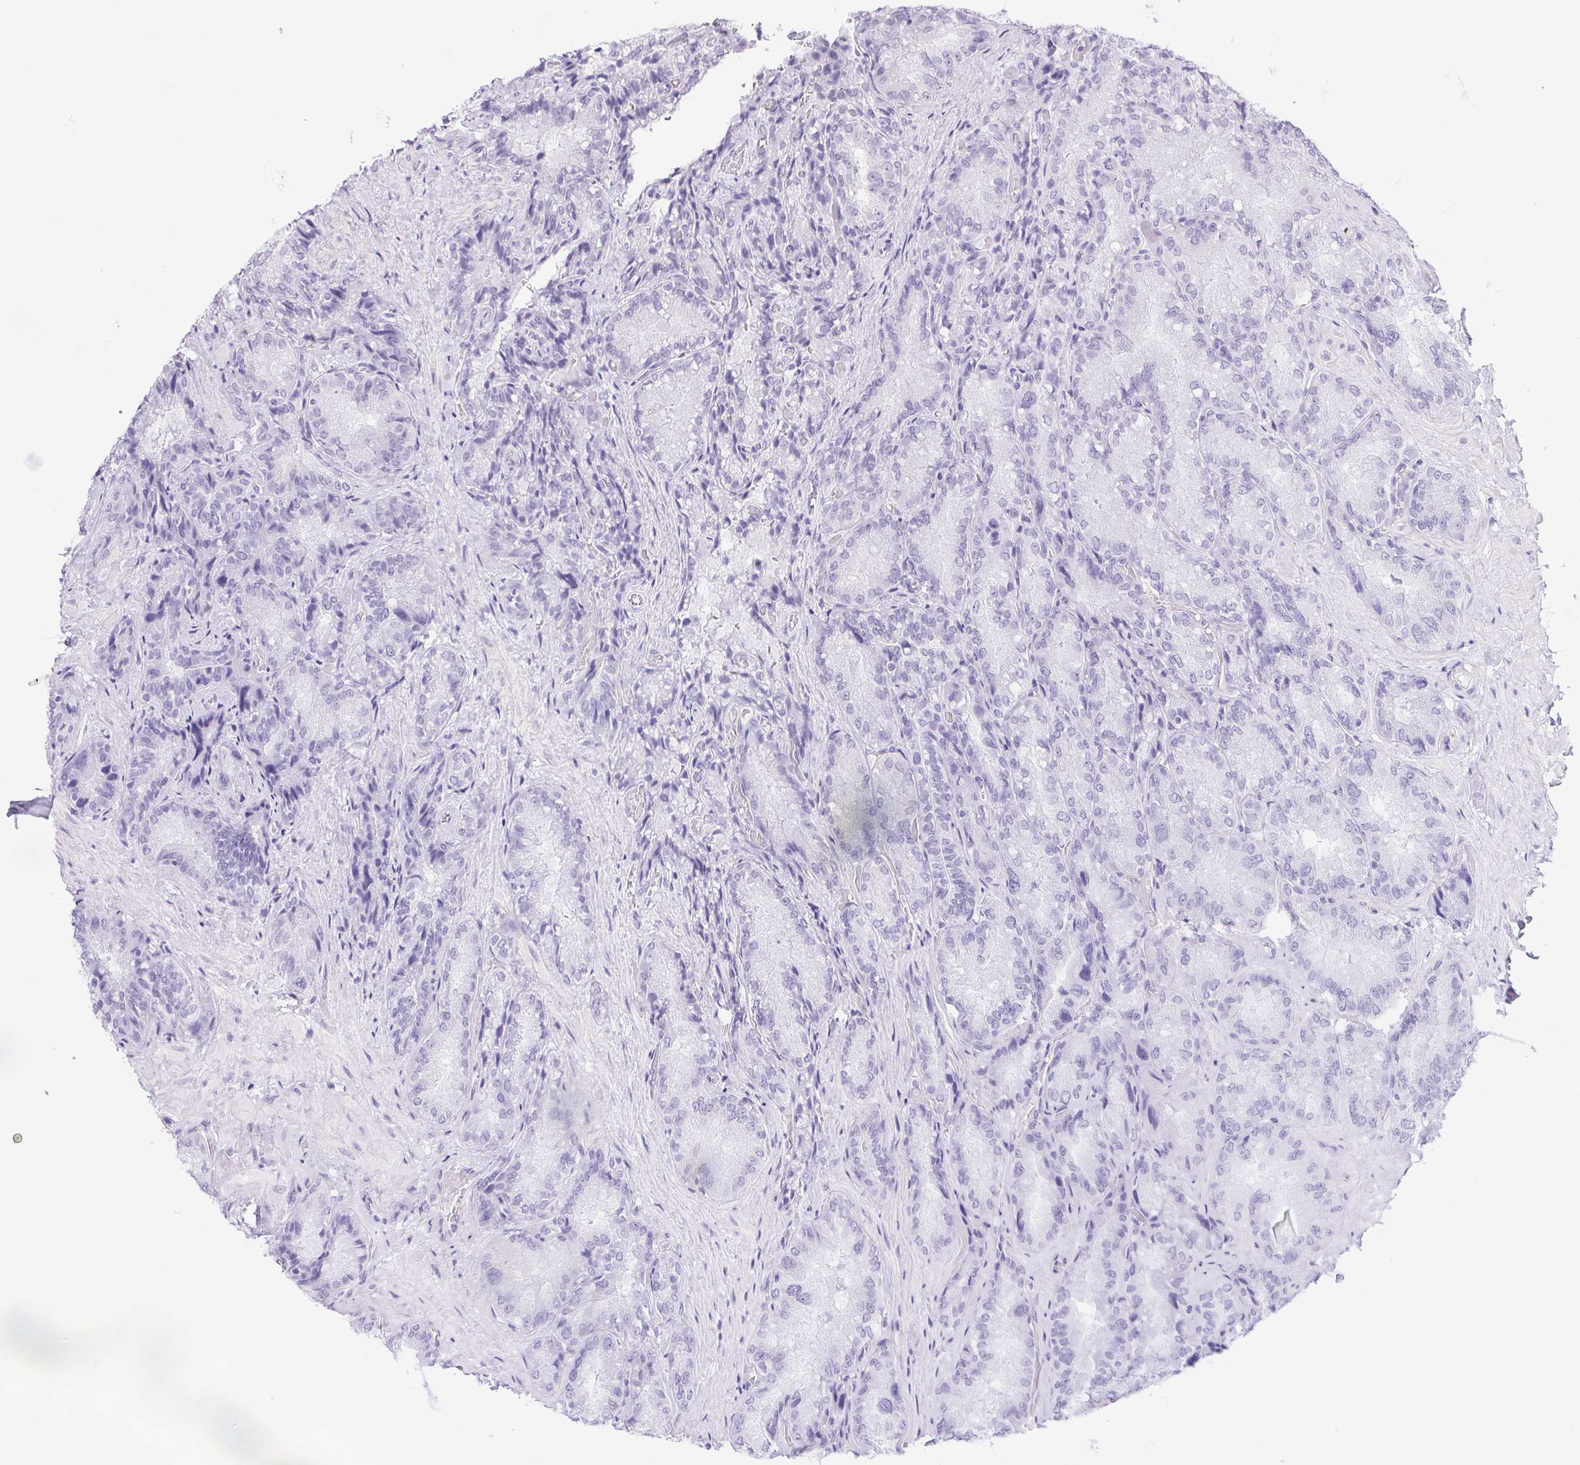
{"staining": {"intensity": "weak", "quantity": "25%-75%", "location": "nuclear"}, "tissue": "seminal vesicle", "cell_type": "Glandular cells", "image_type": "normal", "snomed": [{"axis": "morphology", "description": "Normal tissue, NOS"}, {"axis": "topography", "description": "Seminal veicle"}], "caption": "Immunohistochemical staining of normal human seminal vesicle demonstrates weak nuclear protein staining in approximately 25%-75% of glandular cells. (brown staining indicates protein expression, while blue staining denotes nuclei).", "gene": "DDX17", "patient": {"sex": "male", "age": 57}}